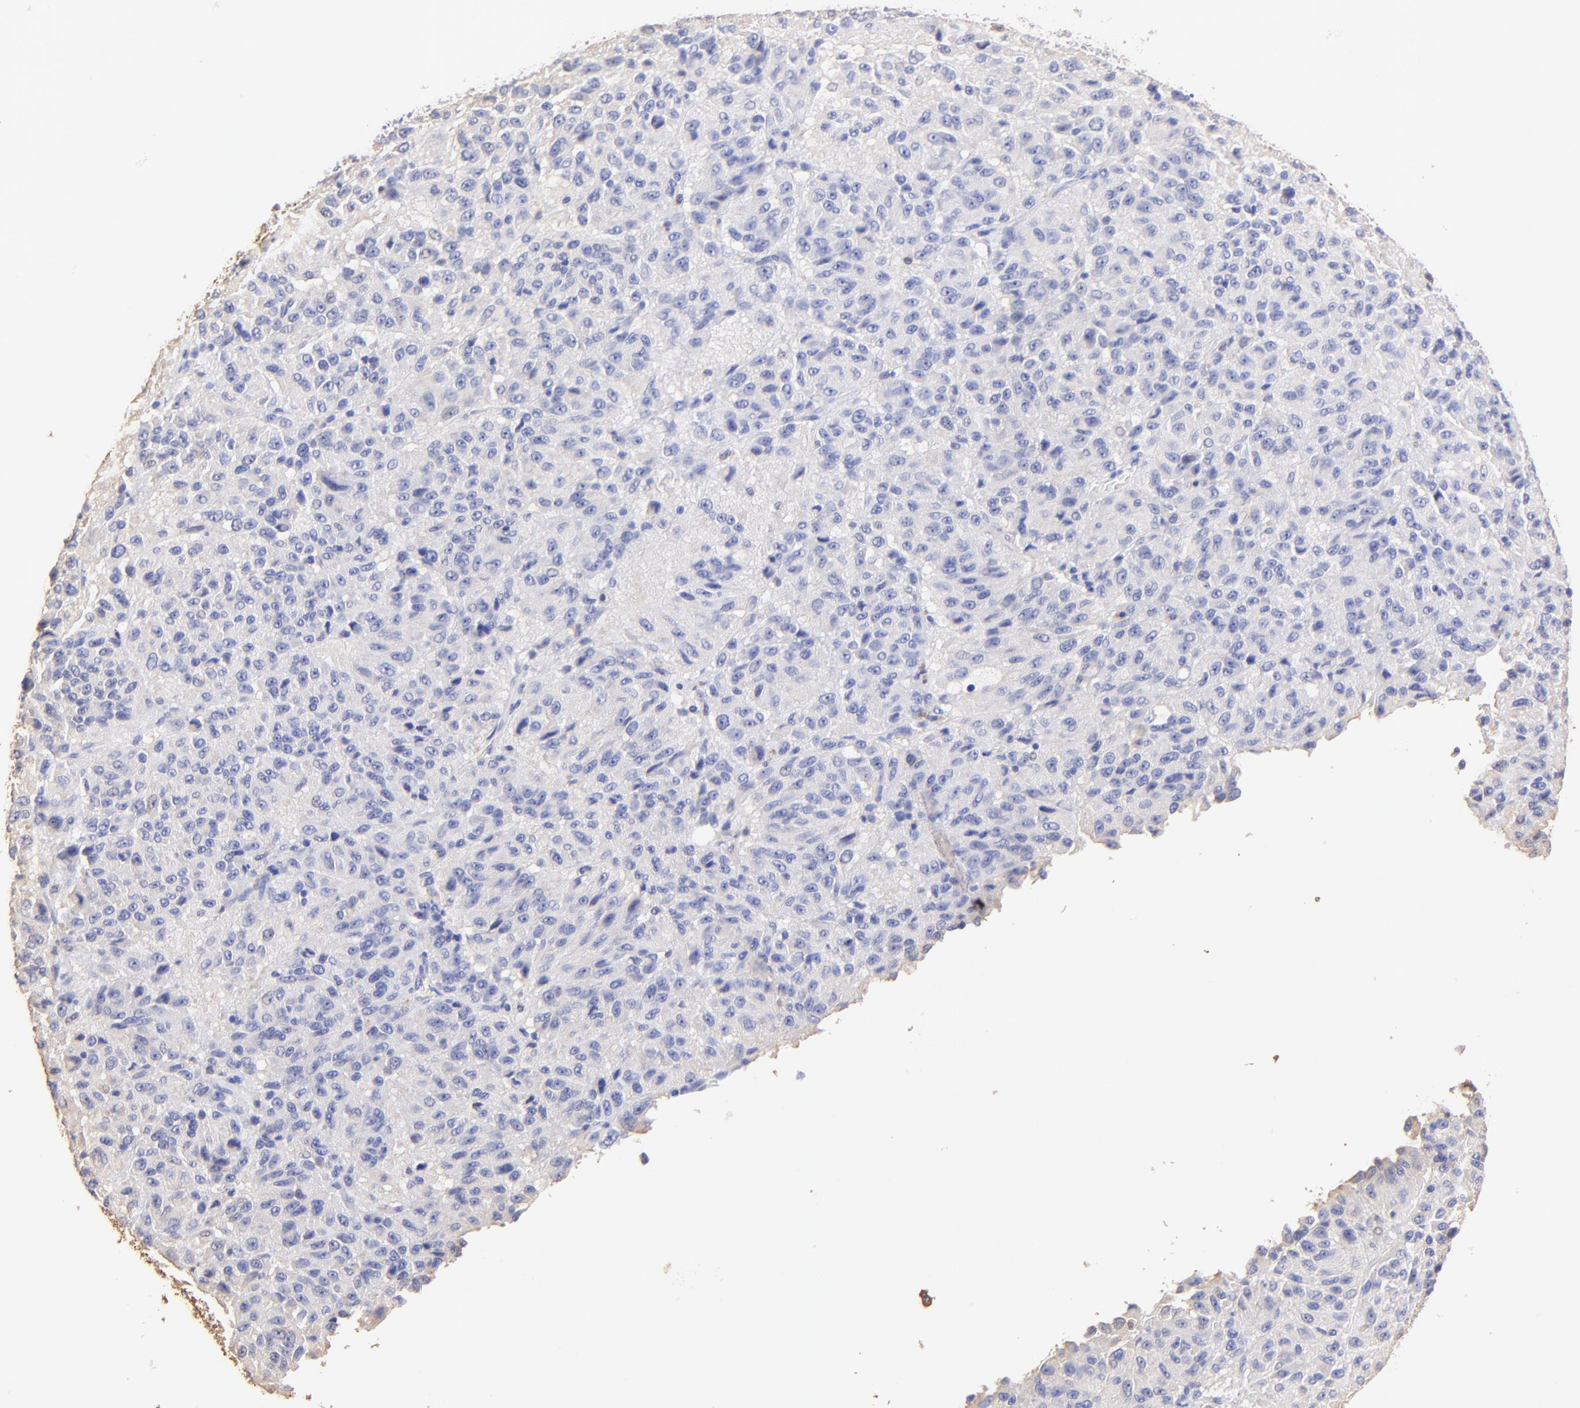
{"staining": {"intensity": "negative", "quantity": "none", "location": "none"}, "tissue": "melanoma", "cell_type": "Tumor cells", "image_type": "cancer", "snomed": [{"axis": "morphology", "description": "Malignant melanoma, Metastatic site"}, {"axis": "topography", "description": "Lung"}], "caption": "This is an IHC photomicrograph of human malignant melanoma (metastatic site). There is no expression in tumor cells.", "gene": "ALDH1A1", "patient": {"sex": "male", "age": 64}}